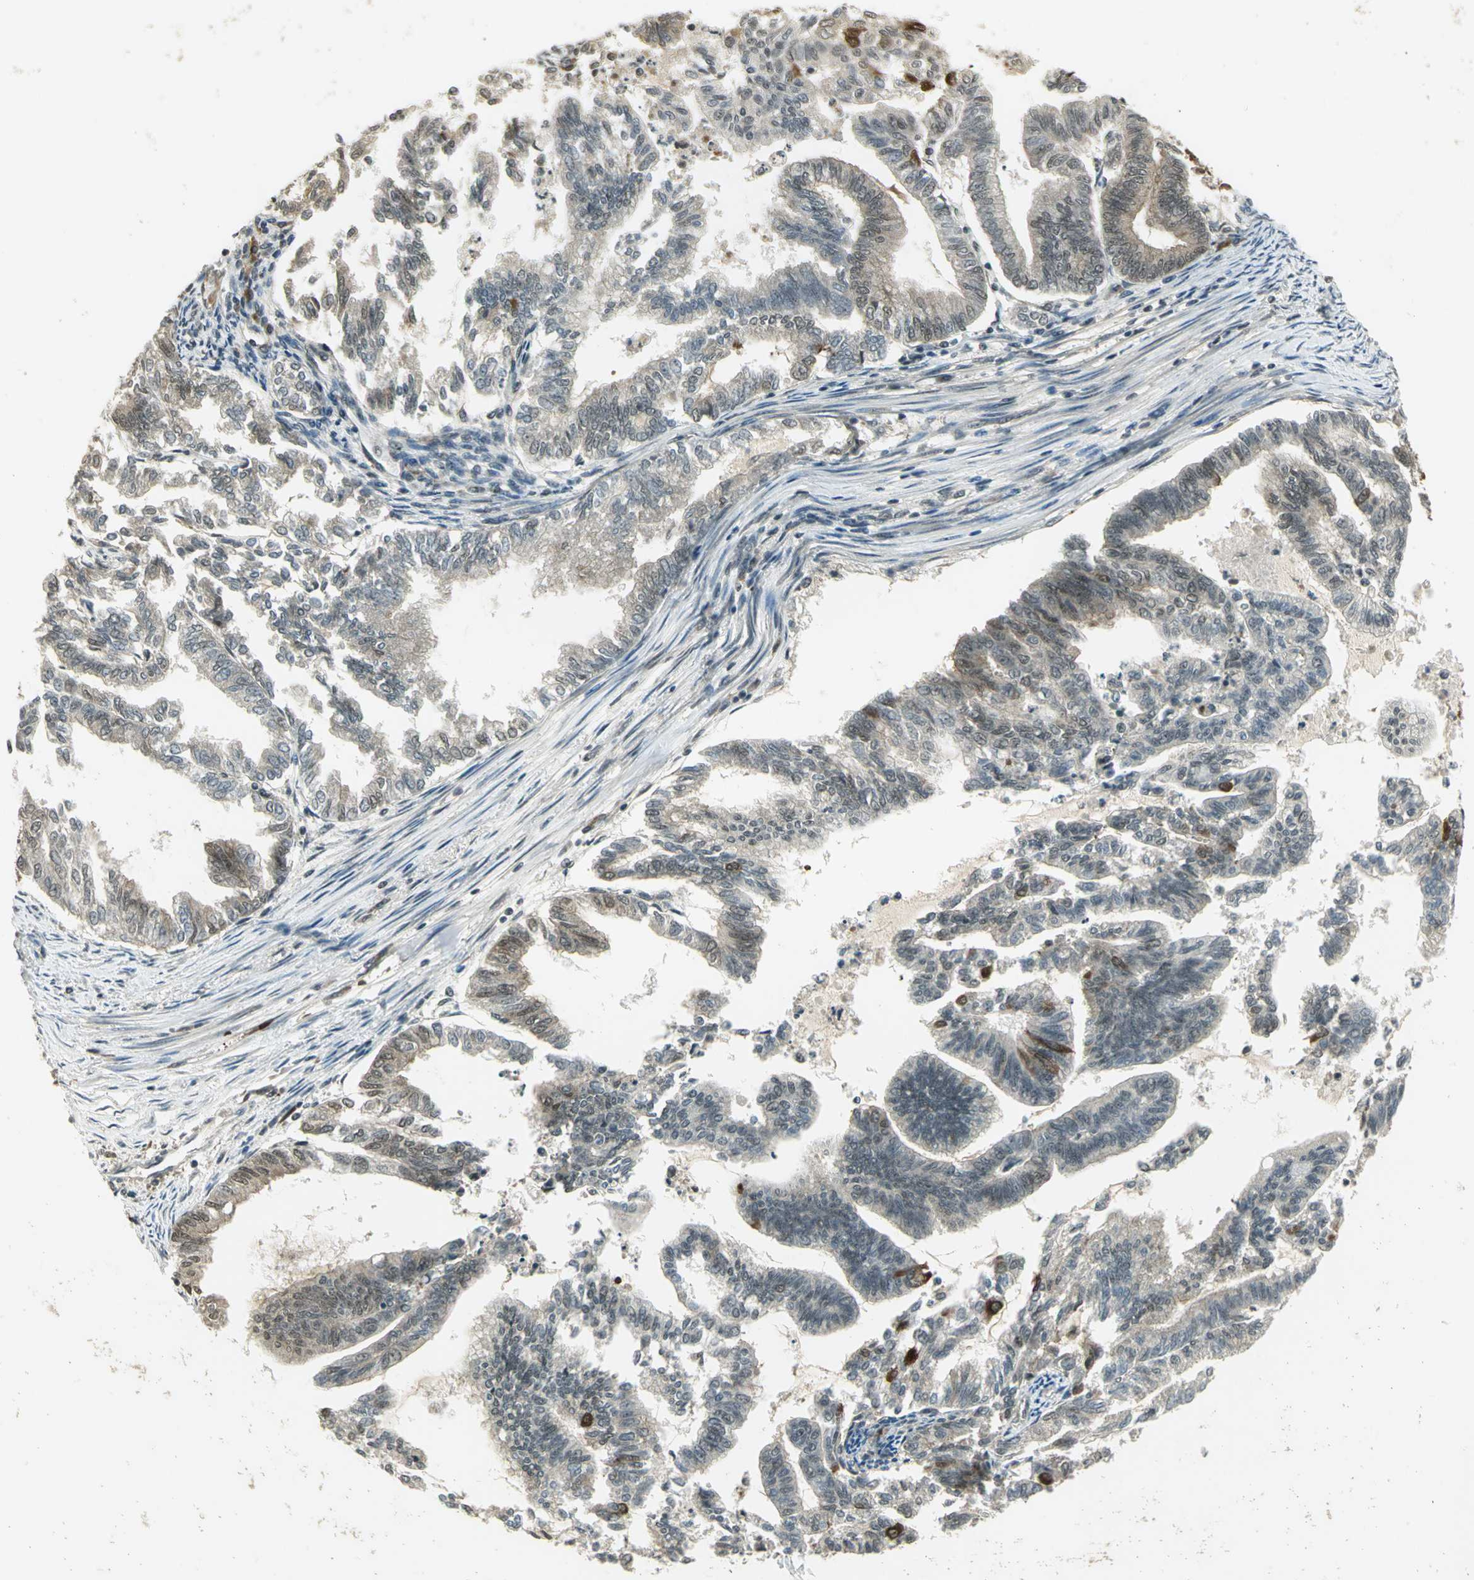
{"staining": {"intensity": "strong", "quantity": "<25%", "location": "cytoplasmic/membranous"}, "tissue": "endometrial cancer", "cell_type": "Tumor cells", "image_type": "cancer", "snomed": [{"axis": "morphology", "description": "Adenocarcinoma, NOS"}, {"axis": "topography", "description": "Endometrium"}], "caption": "The histopathology image reveals immunohistochemical staining of endometrial cancer (adenocarcinoma). There is strong cytoplasmic/membranous expression is seen in approximately <25% of tumor cells.", "gene": "CDC34", "patient": {"sex": "female", "age": 79}}